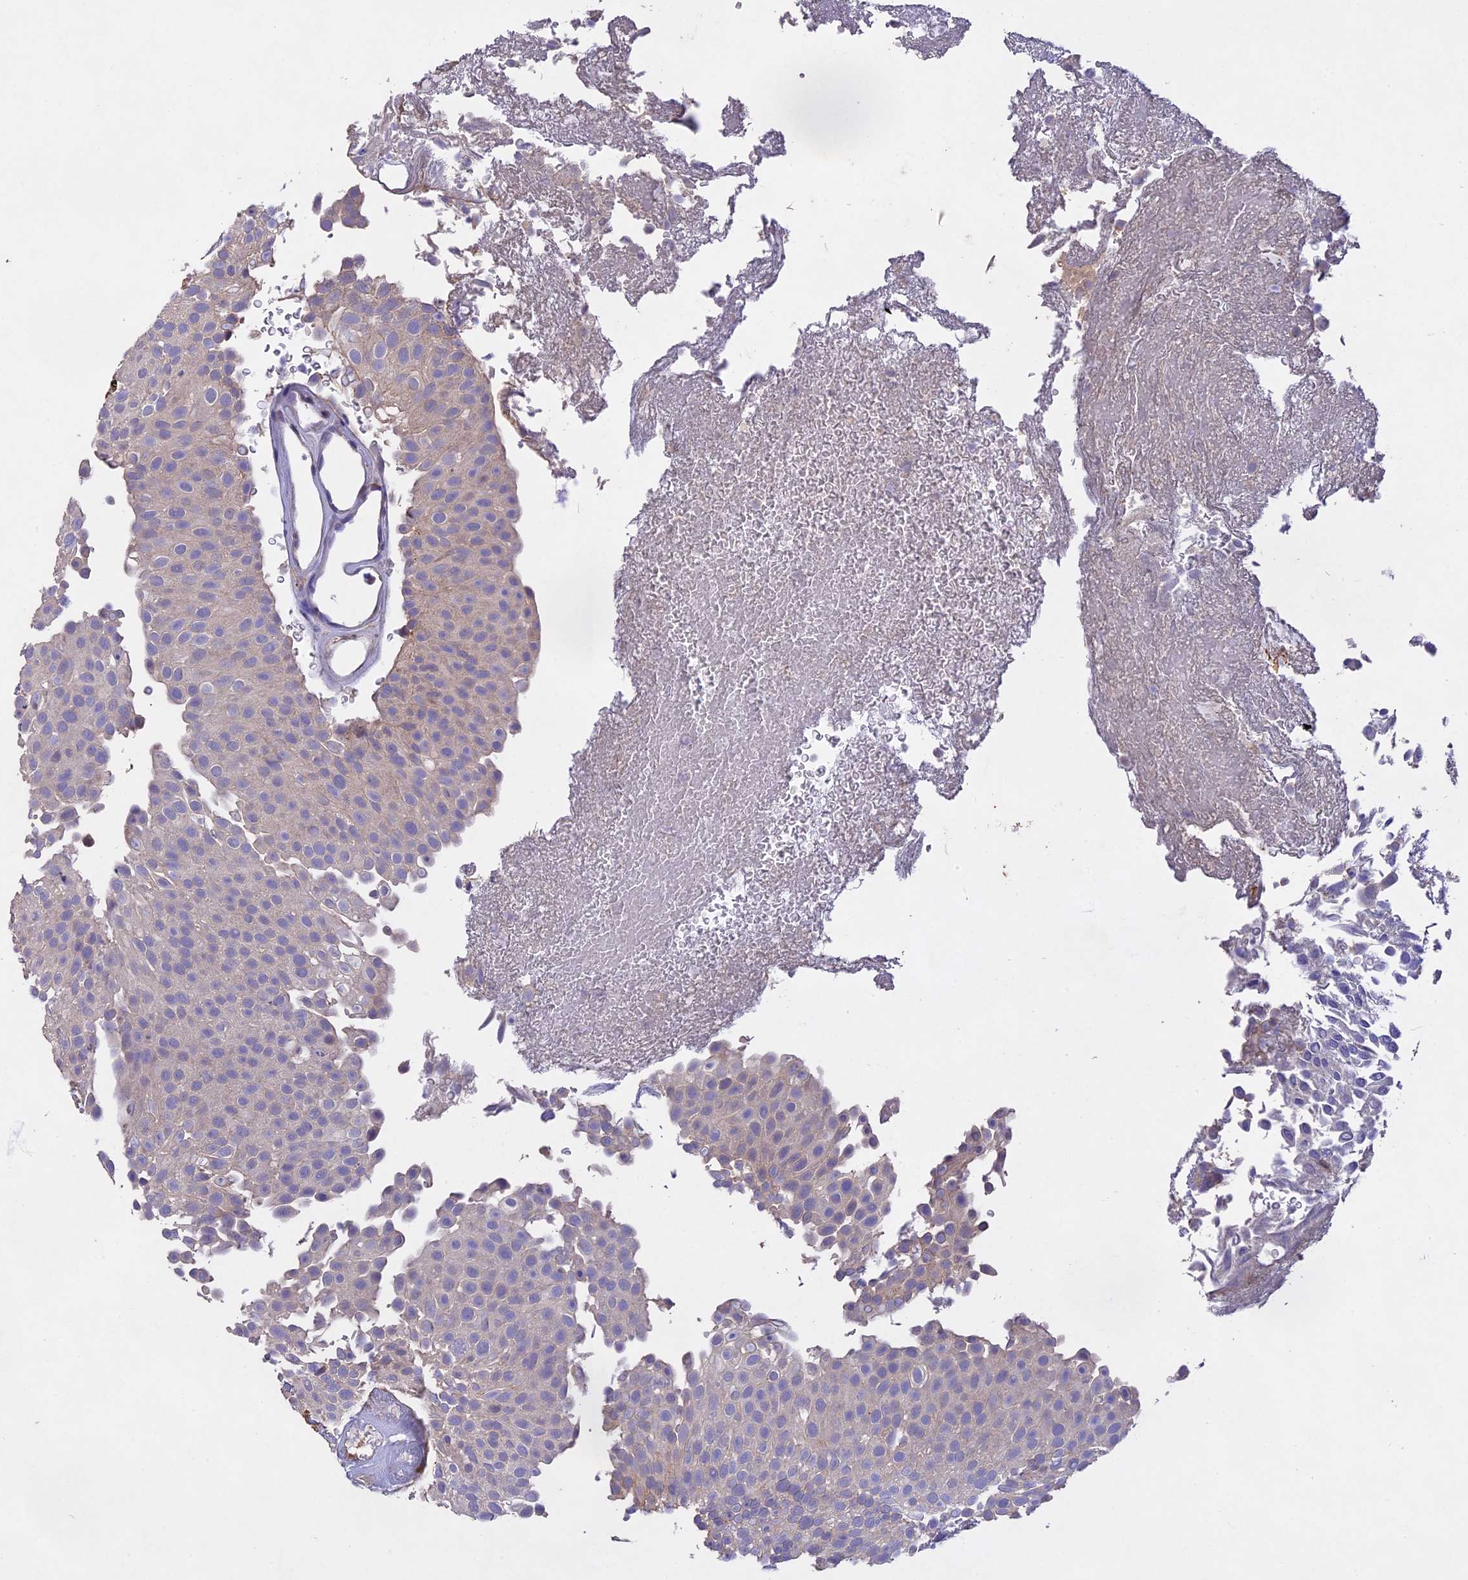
{"staining": {"intensity": "negative", "quantity": "none", "location": "none"}, "tissue": "urothelial cancer", "cell_type": "Tumor cells", "image_type": "cancer", "snomed": [{"axis": "morphology", "description": "Urothelial carcinoma, Low grade"}, {"axis": "topography", "description": "Urinary bladder"}], "caption": "Tumor cells are negative for brown protein staining in urothelial carcinoma (low-grade).", "gene": "SLC26A4", "patient": {"sex": "male", "age": 78}}